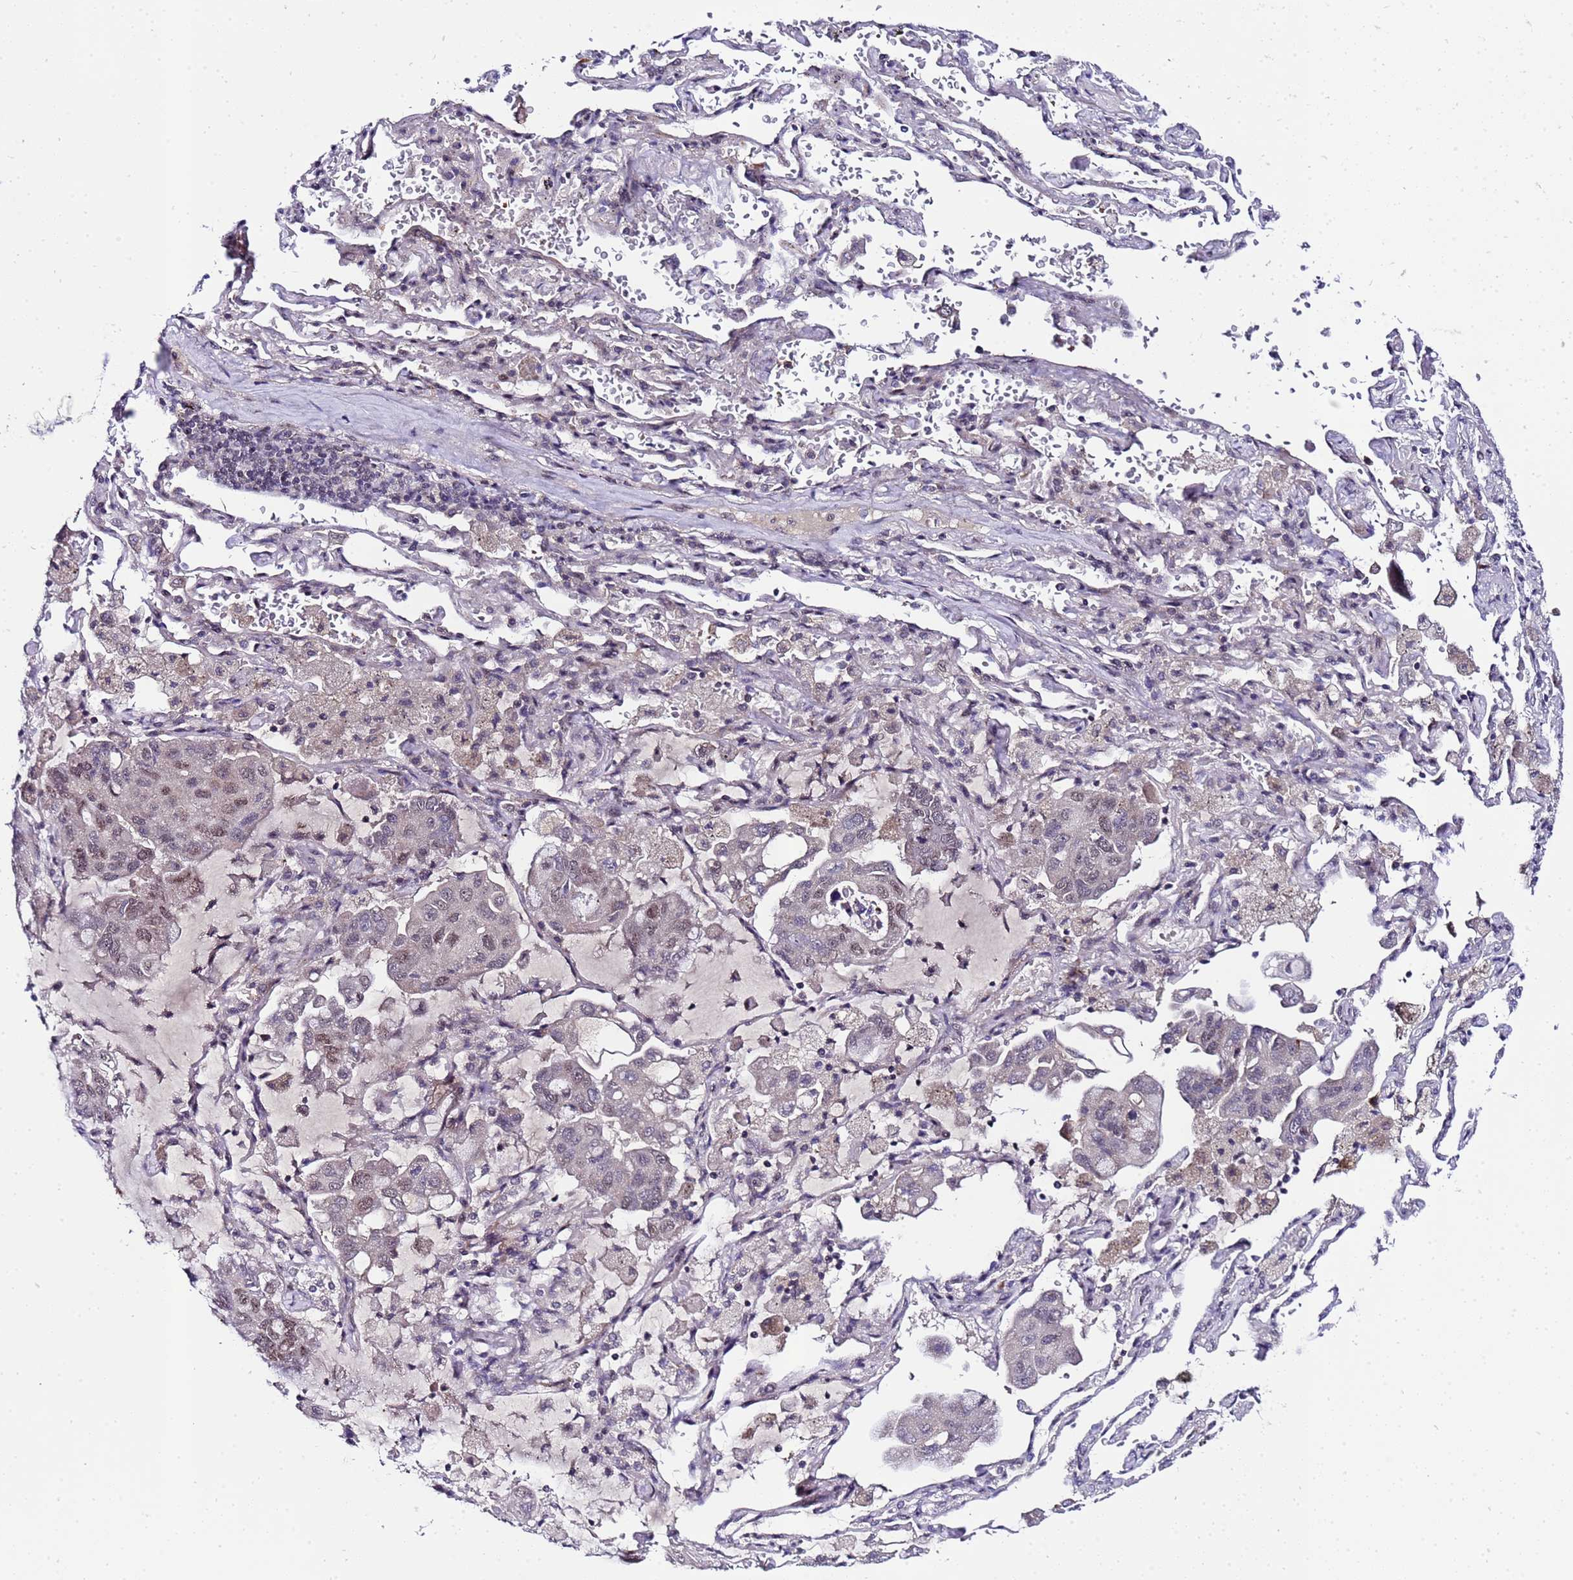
{"staining": {"intensity": "weak", "quantity": "25%-75%", "location": "nuclear"}, "tissue": "lung cancer", "cell_type": "Tumor cells", "image_type": "cancer", "snomed": [{"axis": "morphology", "description": "Adenocarcinoma, NOS"}, {"axis": "topography", "description": "Lung"}], "caption": "Immunohistochemistry (DAB (3,3'-diaminobenzidine)) staining of lung adenocarcinoma reveals weak nuclear protein expression in about 25%-75% of tumor cells.", "gene": "C19orf47", "patient": {"sex": "male", "age": 64}}